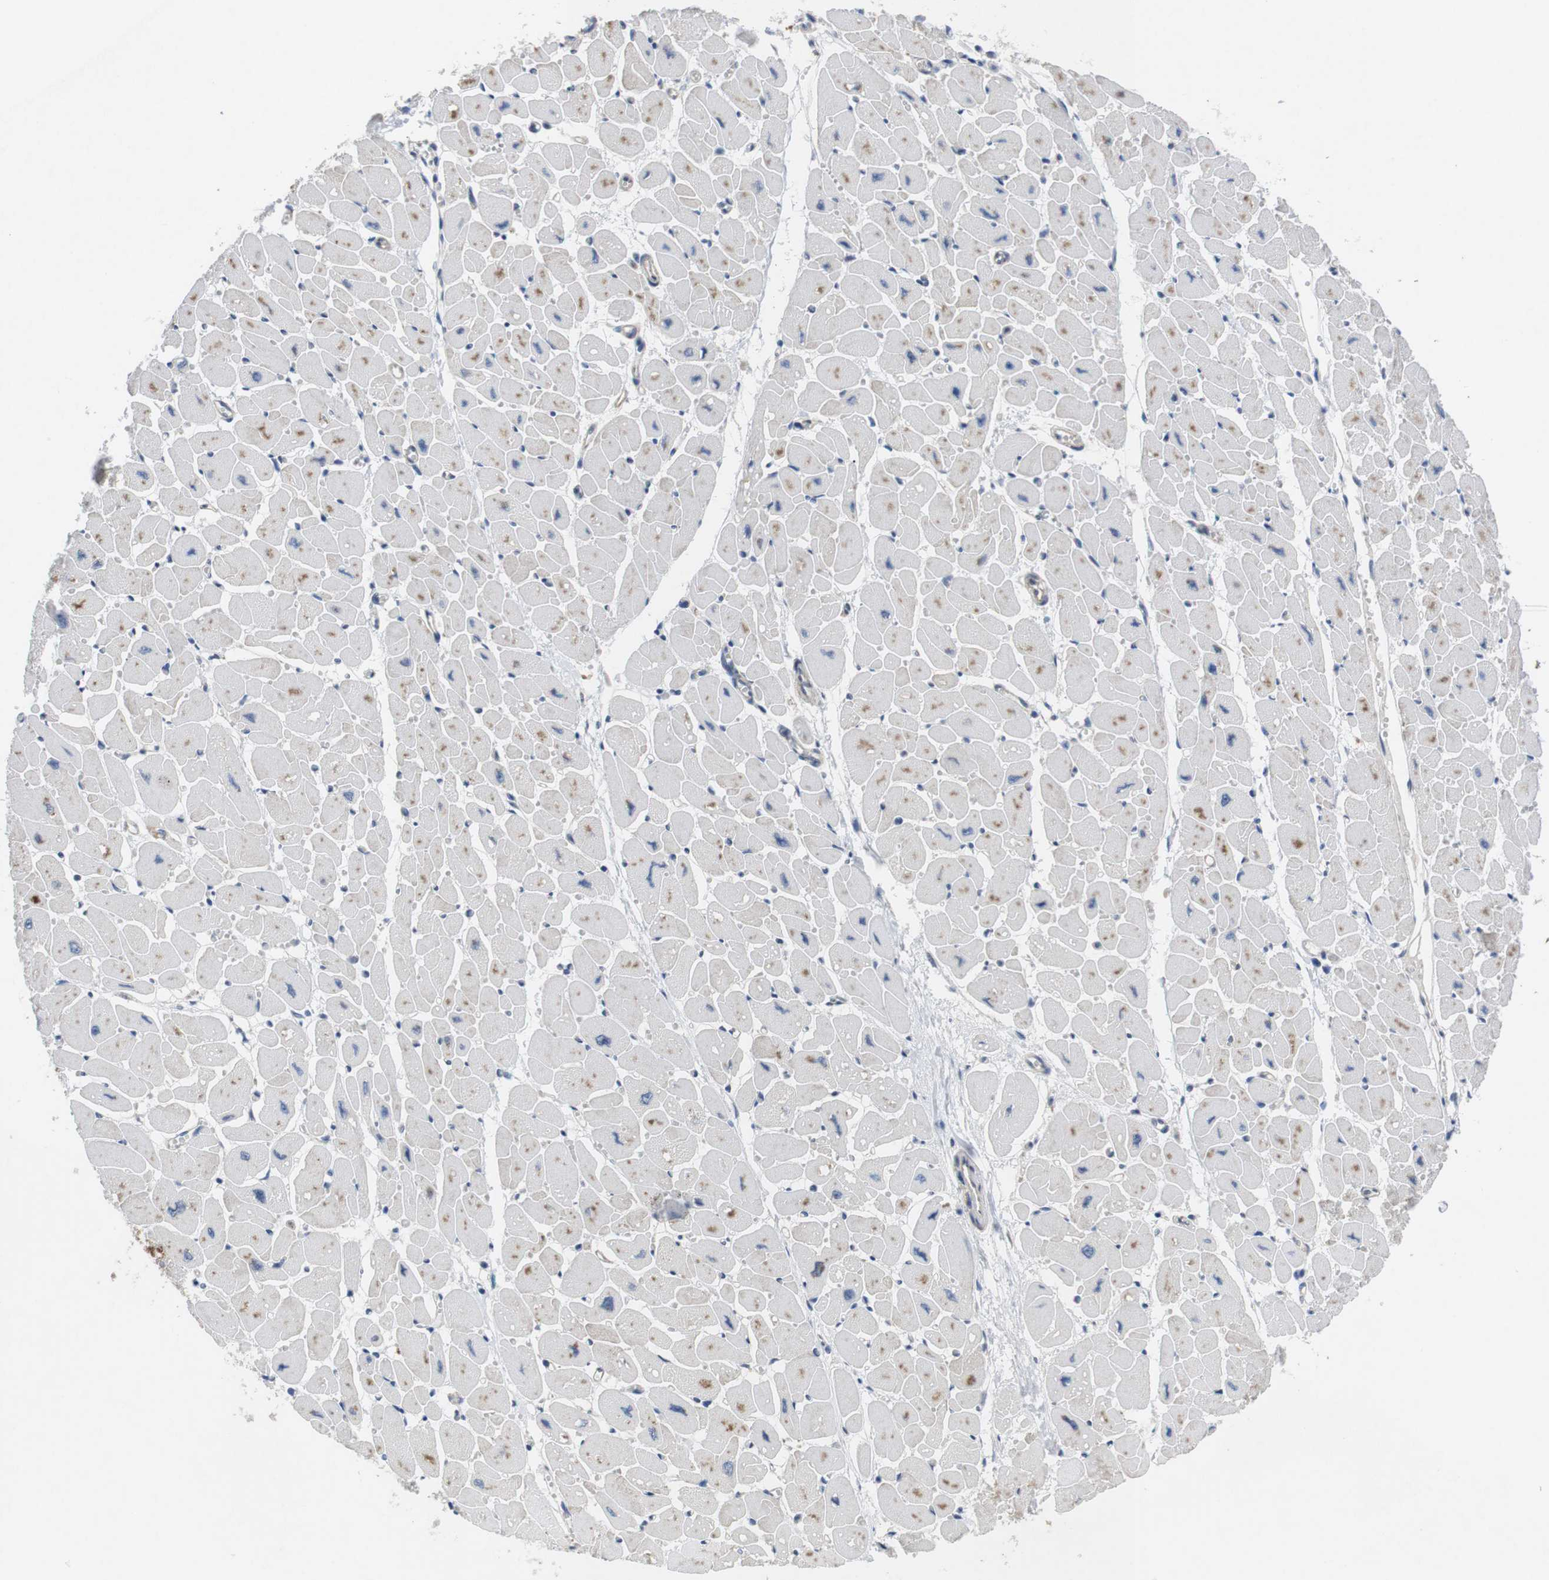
{"staining": {"intensity": "weak", "quantity": "<25%", "location": "cytoplasmic/membranous"}, "tissue": "heart muscle", "cell_type": "Cardiomyocytes", "image_type": "normal", "snomed": [{"axis": "morphology", "description": "Normal tissue, NOS"}, {"axis": "topography", "description": "Heart"}], "caption": "IHC image of normal heart muscle stained for a protein (brown), which displays no positivity in cardiomyocytes. Brightfield microscopy of IHC stained with DAB (brown) and hematoxylin (blue), captured at high magnification.", "gene": "NECTIN1", "patient": {"sex": "female", "age": 54}}